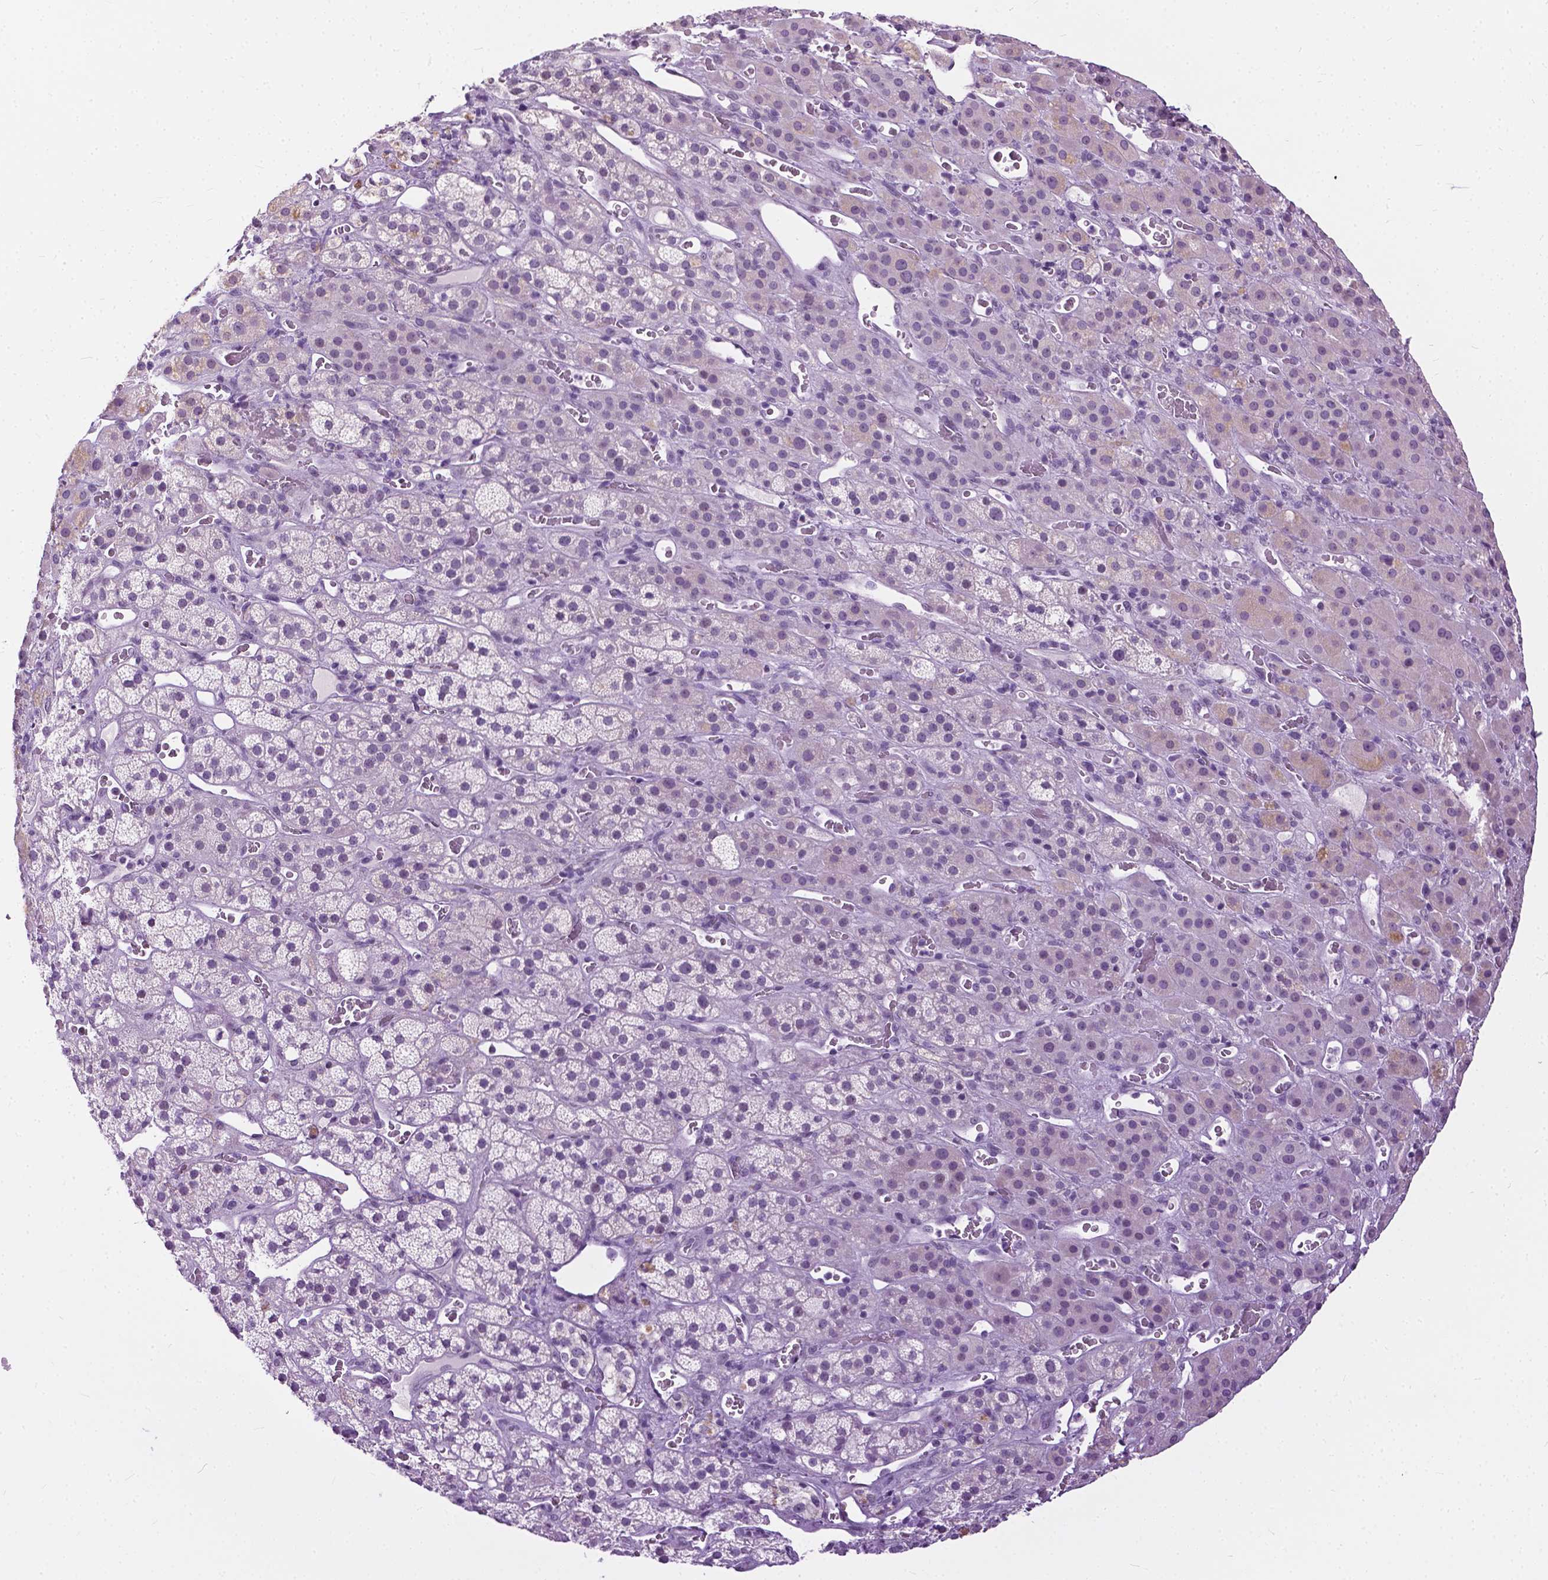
{"staining": {"intensity": "negative", "quantity": "none", "location": "none"}, "tissue": "adrenal gland", "cell_type": "Glandular cells", "image_type": "normal", "snomed": [{"axis": "morphology", "description": "Normal tissue, NOS"}, {"axis": "topography", "description": "Adrenal gland"}], "caption": "Protein analysis of normal adrenal gland shows no significant staining in glandular cells.", "gene": "GPR37L1", "patient": {"sex": "male", "age": 57}}